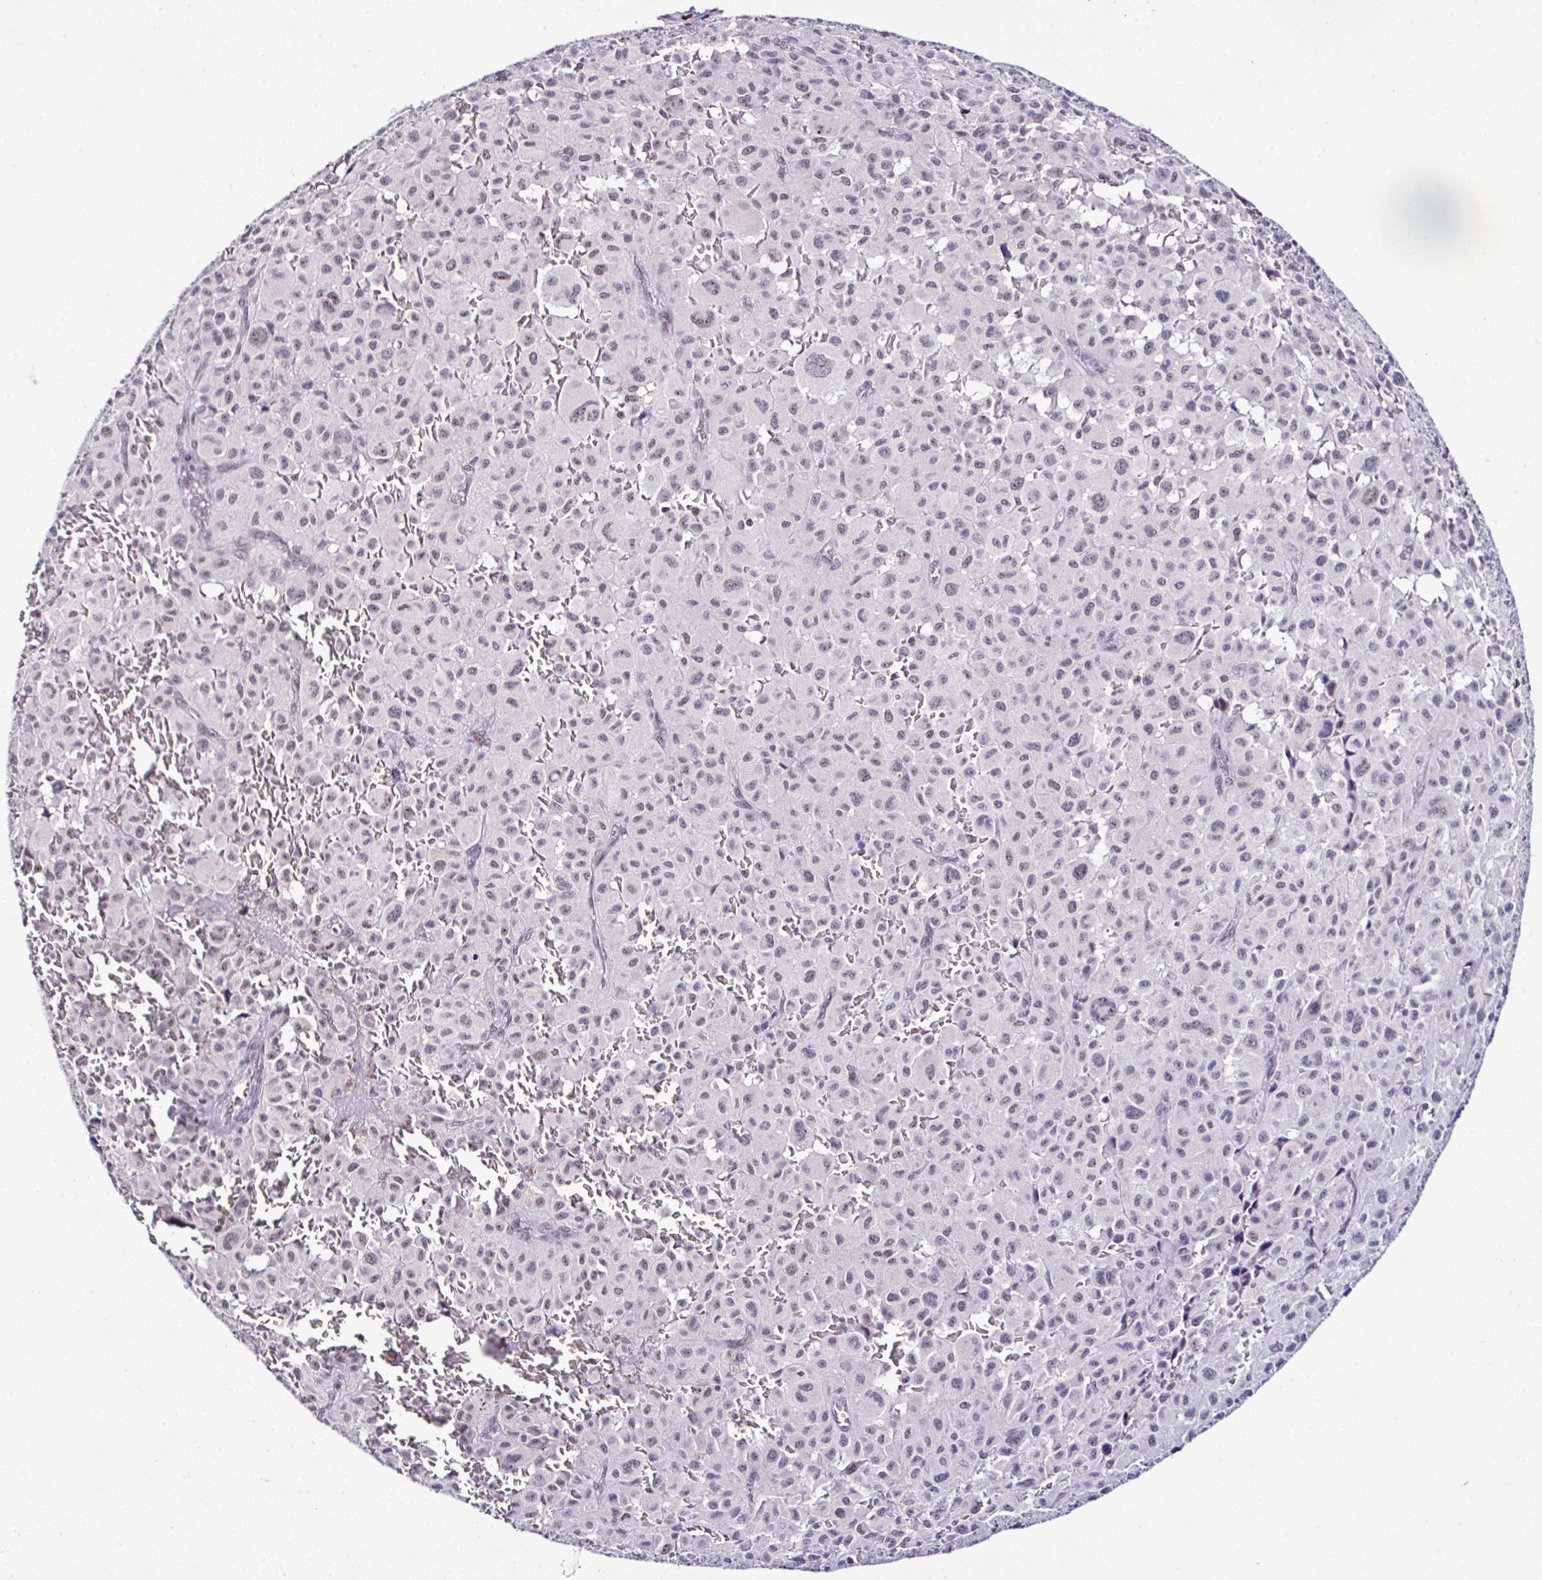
{"staining": {"intensity": "weak", "quantity": ">75%", "location": "nuclear"}, "tissue": "melanoma", "cell_type": "Tumor cells", "image_type": "cancer", "snomed": [{"axis": "morphology", "description": "Malignant melanoma, NOS"}, {"axis": "topography", "description": "Skin"}], "caption": "About >75% of tumor cells in melanoma show weak nuclear protein expression as visualized by brown immunohistochemical staining.", "gene": "PTPN2", "patient": {"sex": "female", "age": 74}}